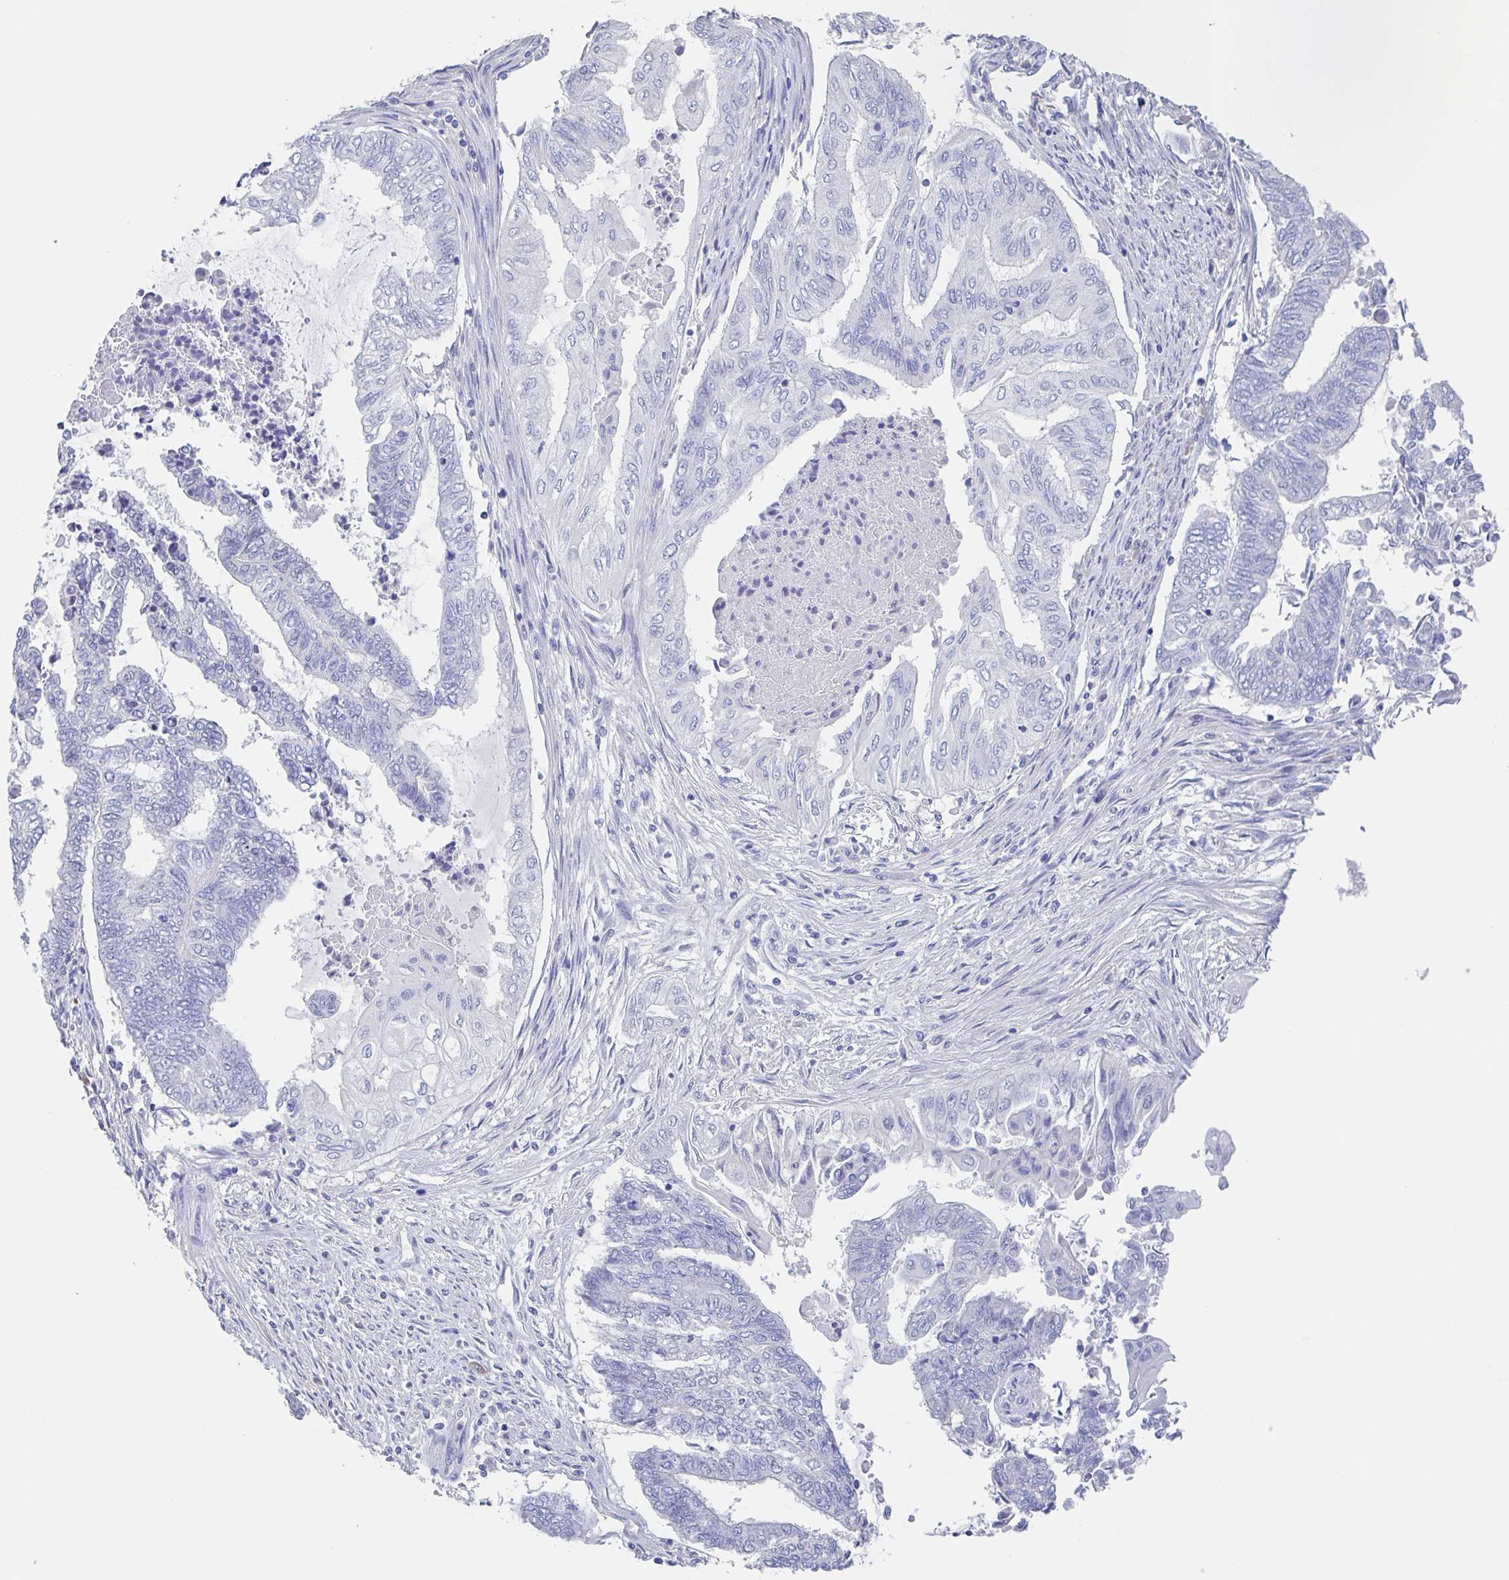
{"staining": {"intensity": "negative", "quantity": "none", "location": "none"}, "tissue": "endometrial cancer", "cell_type": "Tumor cells", "image_type": "cancer", "snomed": [{"axis": "morphology", "description": "Adenocarcinoma, NOS"}, {"axis": "topography", "description": "Uterus"}, {"axis": "topography", "description": "Endometrium"}], "caption": "Adenocarcinoma (endometrial) was stained to show a protein in brown. There is no significant positivity in tumor cells.", "gene": "NOXRED1", "patient": {"sex": "female", "age": 70}}